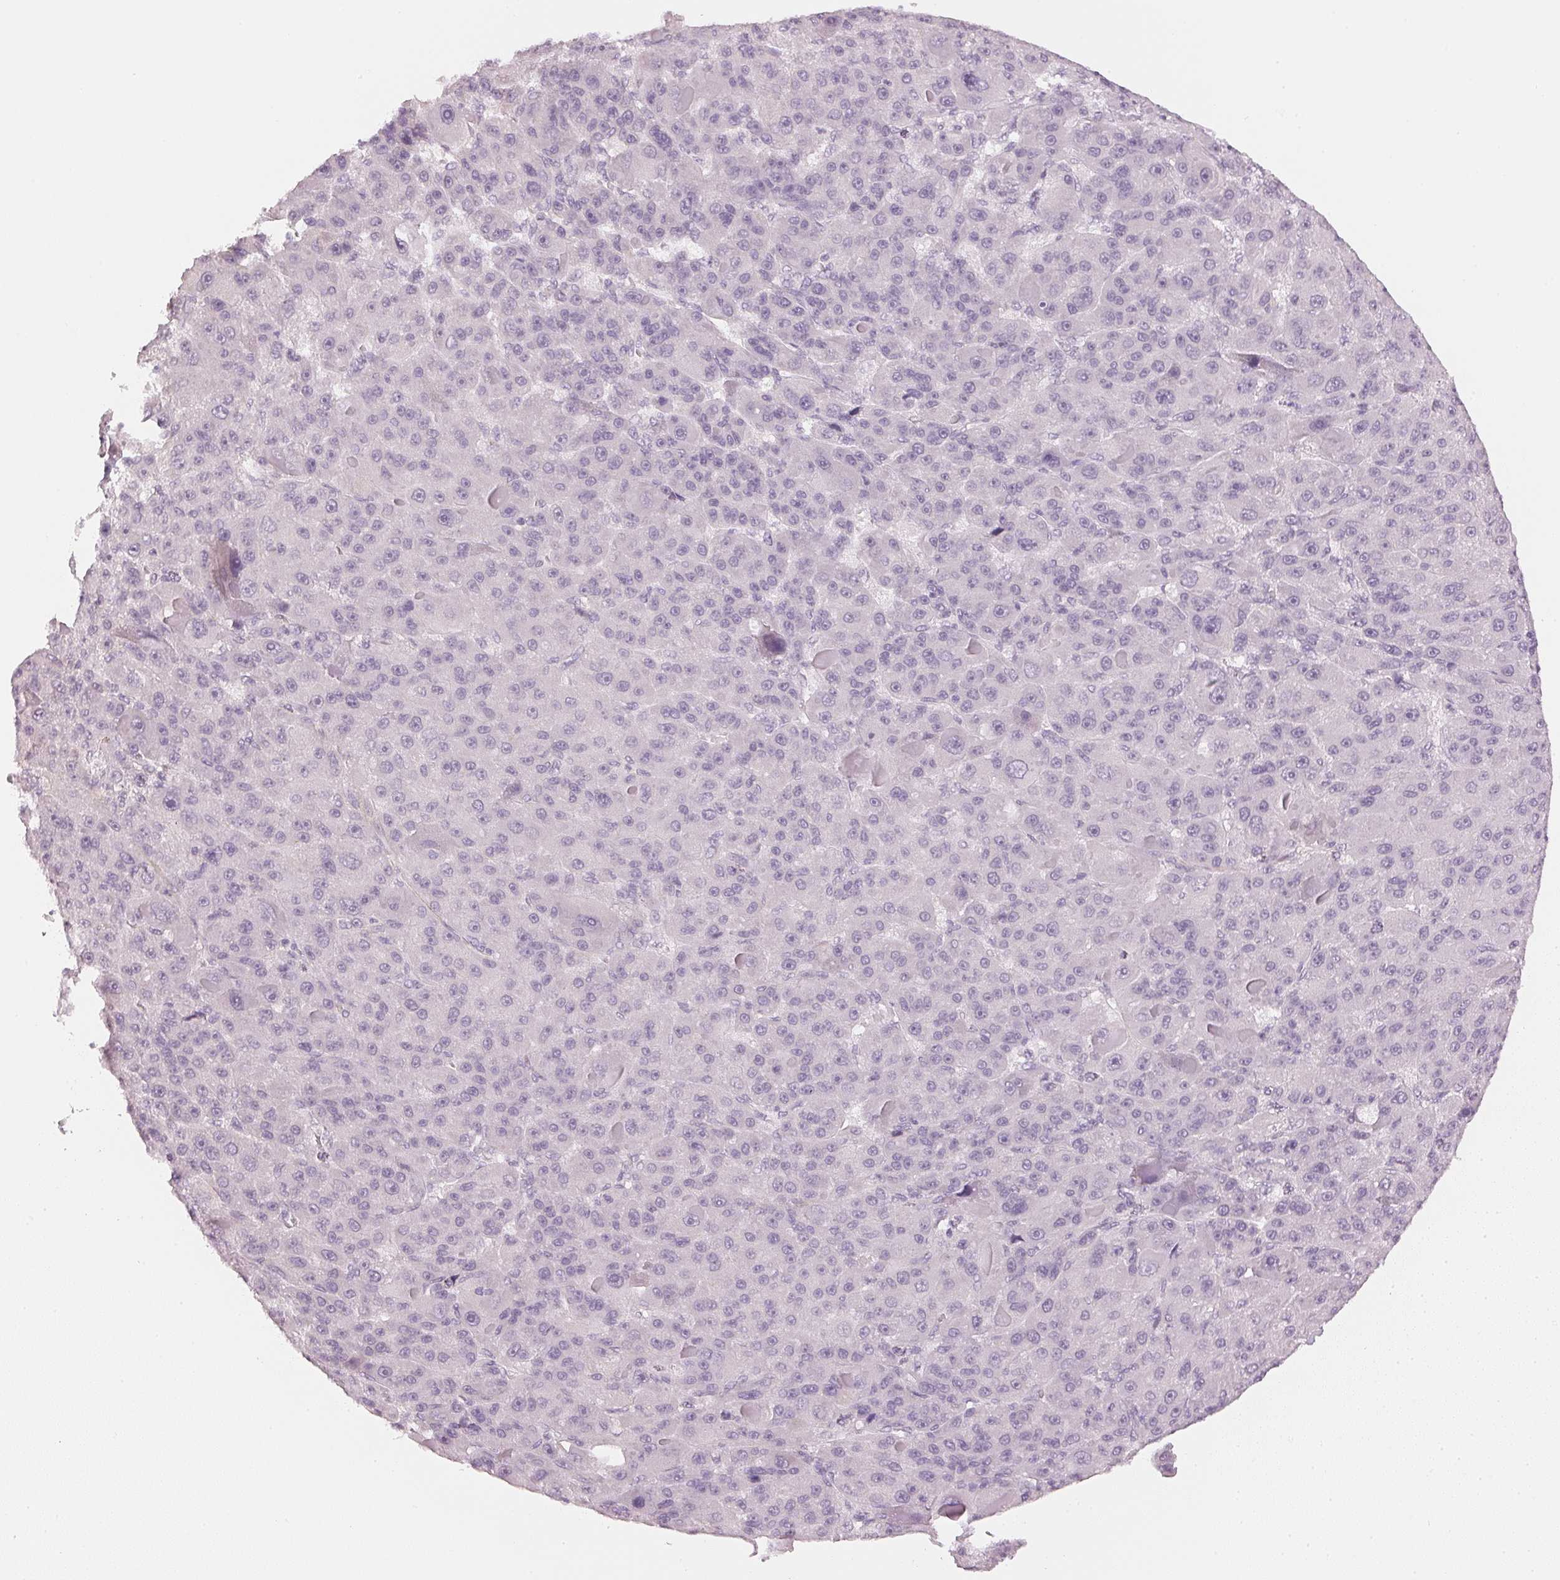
{"staining": {"intensity": "negative", "quantity": "none", "location": "none"}, "tissue": "liver cancer", "cell_type": "Tumor cells", "image_type": "cancer", "snomed": [{"axis": "morphology", "description": "Carcinoma, Hepatocellular, NOS"}, {"axis": "topography", "description": "Liver"}], "caption": "A histopathology image of liver hepatocellular carcinoma stained for a protein shows no brown staining in tumor cells.", "gene": "APLP1", "patient": {"sex": "male", "age": 76}}